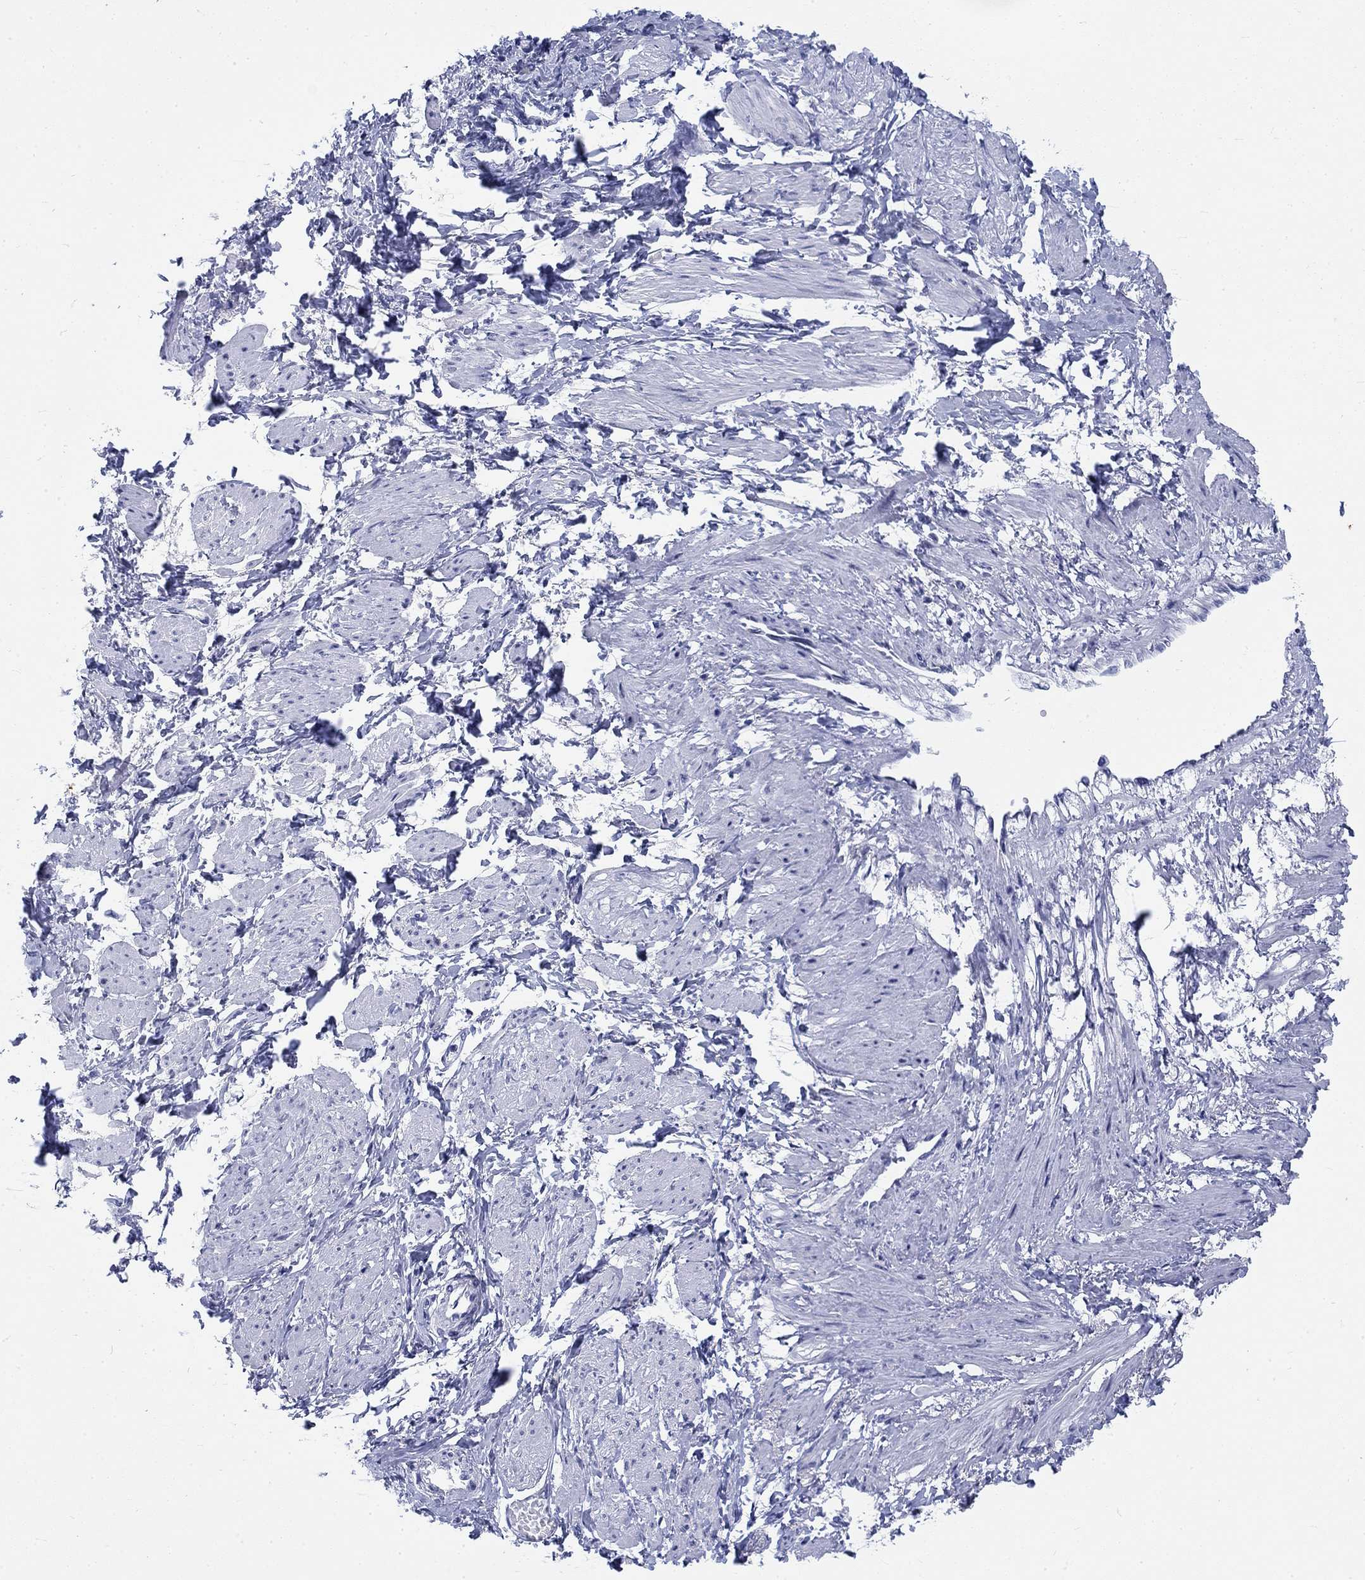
{"staining": {"intensity": "negative", "quantity": "none", "location": "none"}, "tissue": "smooth muscle", "cell_type": "Smooth muscle cells", "image_type": "normal", "snomed": [{"axis": "morphology", "description": "Normal tissue, NOS"}, {"axis": "topography", "description": "Smooth muscle"}, {"axis": "topography", "description": "Uterus"}], "caption": "Smooth muscle stained for a protein using immunohistochemistry exhibits no staining smooth muscle cells.", "gene": "KRT76", "patient": {"sex": "female", "age": 39}}